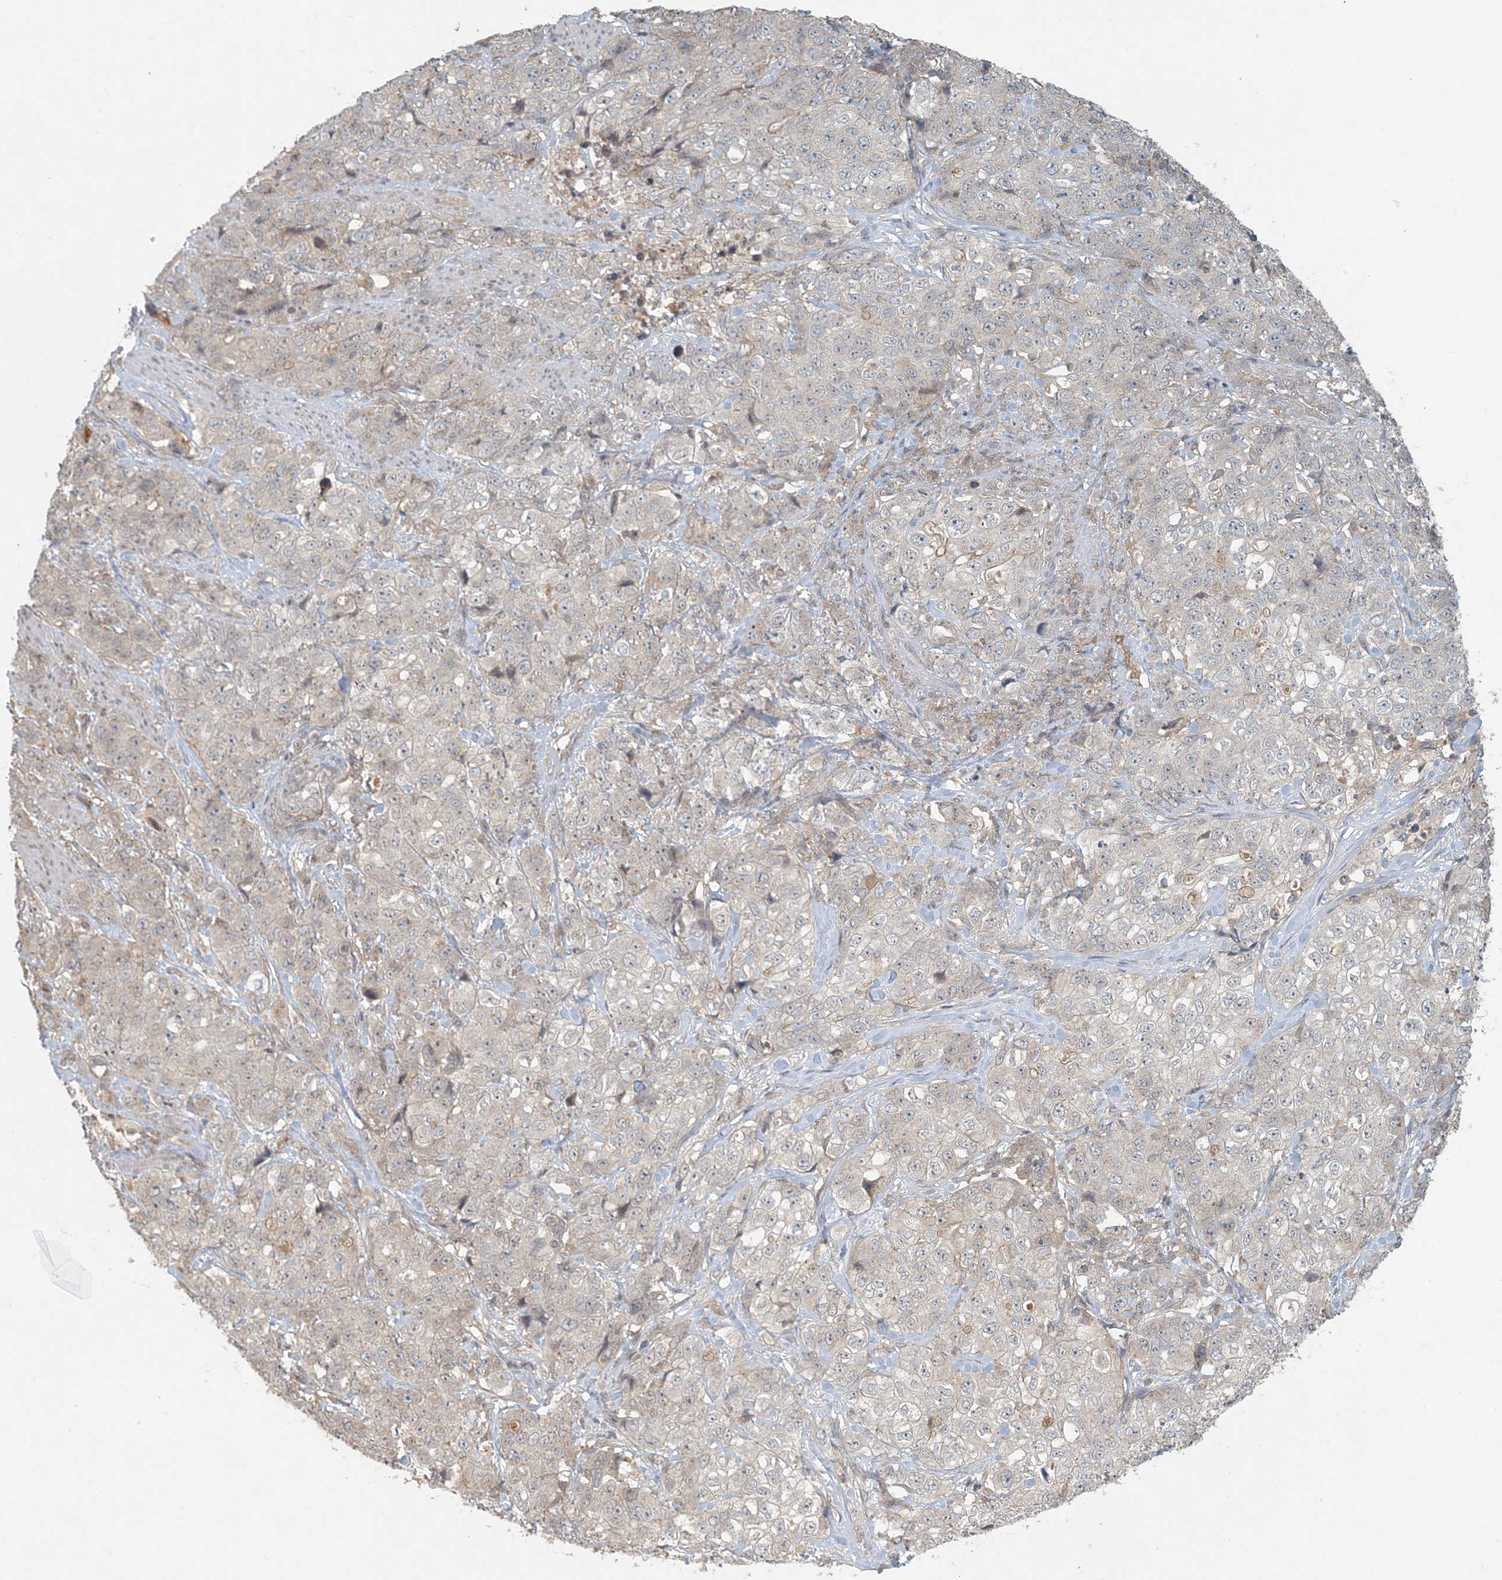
{"staining": {"intensity": "negative", "quantity": "none", "location": "none"}, "tissue": "stomach cancer", "cell_type": "Tumor cells", "image_type": "cancer", "snomed": [{"axis": "morphology", "description": "Adenocarcinoma, NOS"}, {"axis": "topography", "description": "Stomach"}], "caption": "Protein analysis of stomach cancer (adenocarcinoma) shows no significant expression in tumor cells.", "gene": "OBI1", "patient": {"sex": "male", "age": 48}}